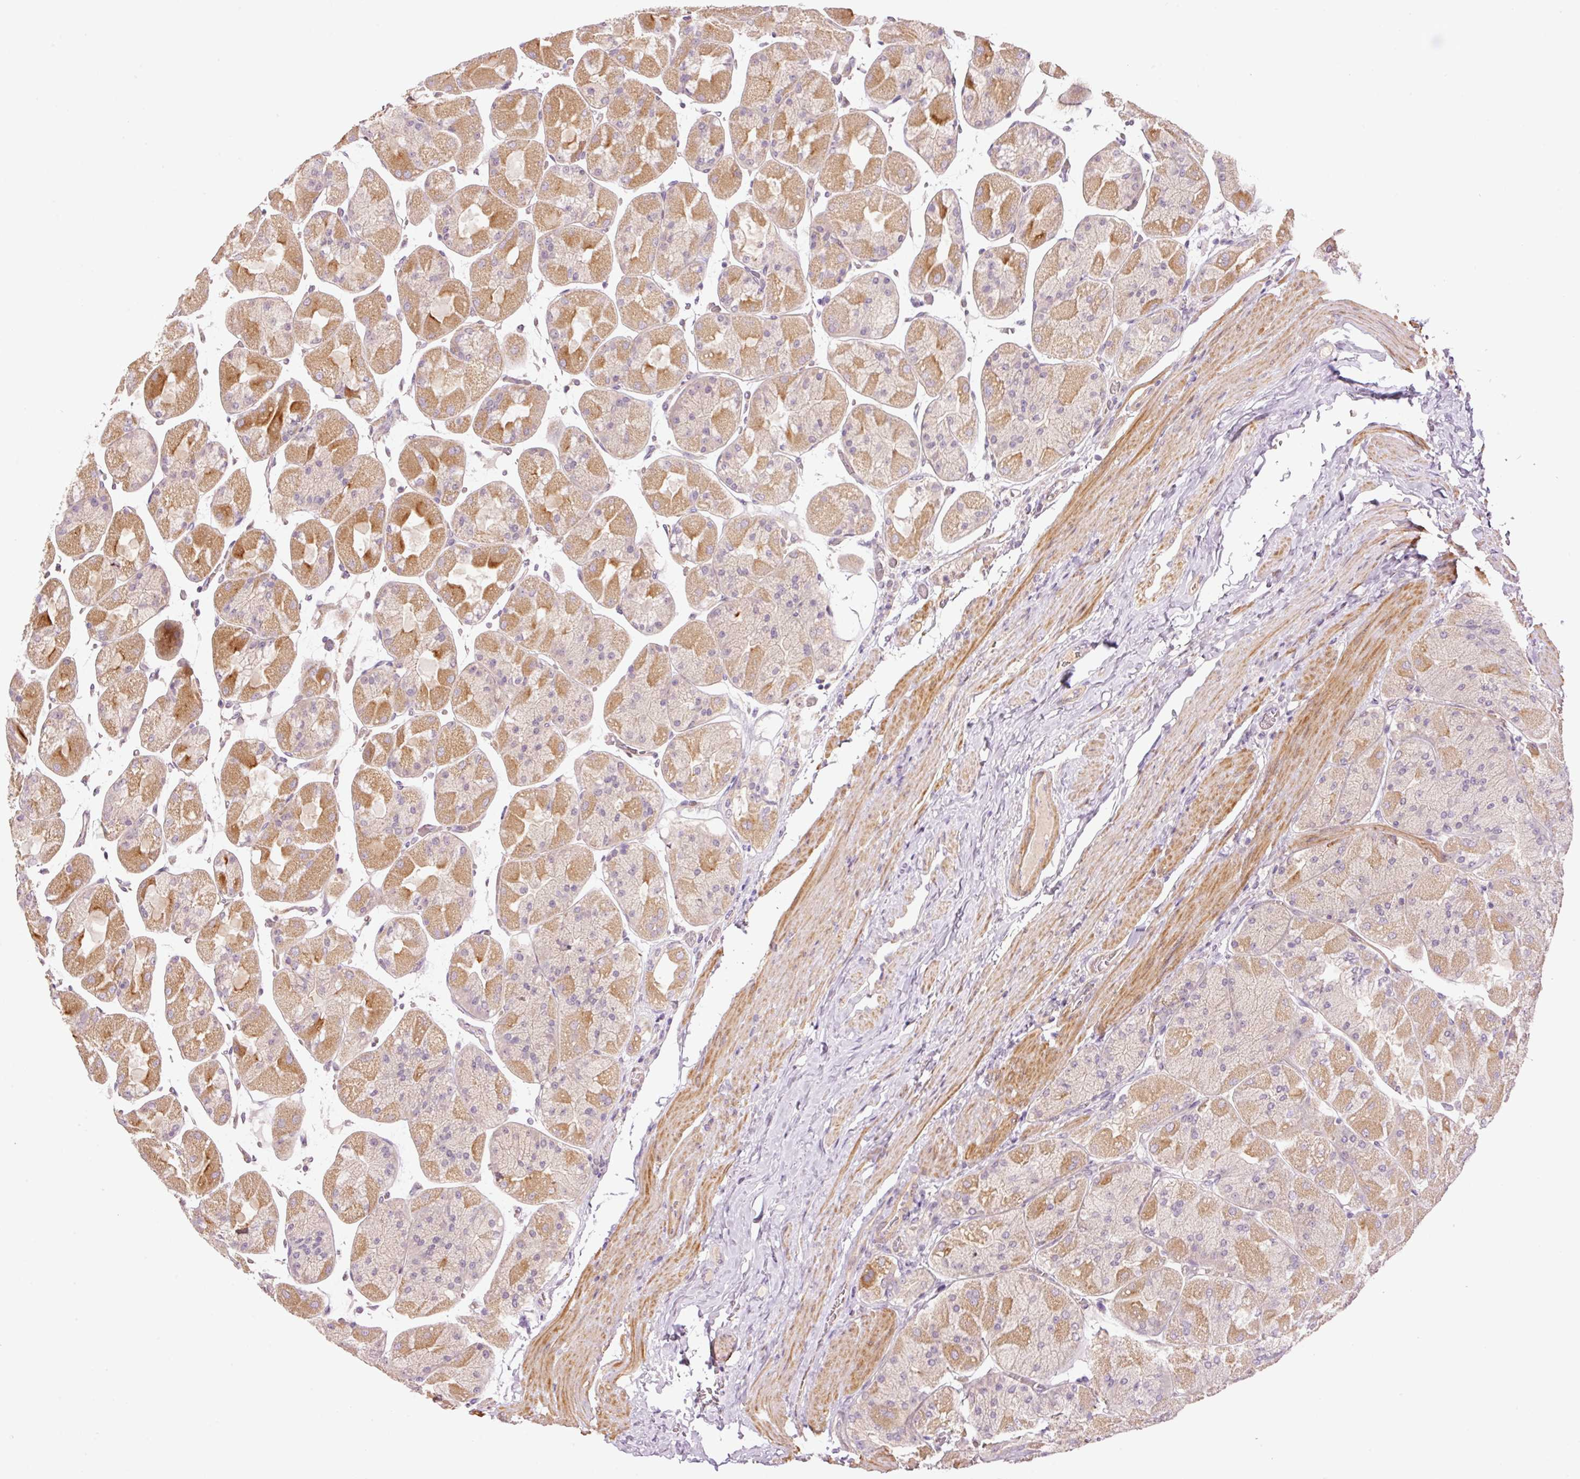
{"staining": {"intensity": "moderate", "quantity": "25%-75%", "location": "cytoplasmic/membranous"}, "tissue": "stomach", "cell_type": "Glandular cells", "image_type": "normal", "snomed": [{"axis": "morphology", "description": "Normal tissue, NOS"}, {"axis": "topography", "description": "Stomach"}], "caption": "Immunohistochemical staining of benign human stomach exhibits medium levels of moderate cytoplasmic/membranous expression in approximately 25%-75% of glandular cells.", "gene": "SLC29A3", "patient": {"sex": "female", "age": 61}}